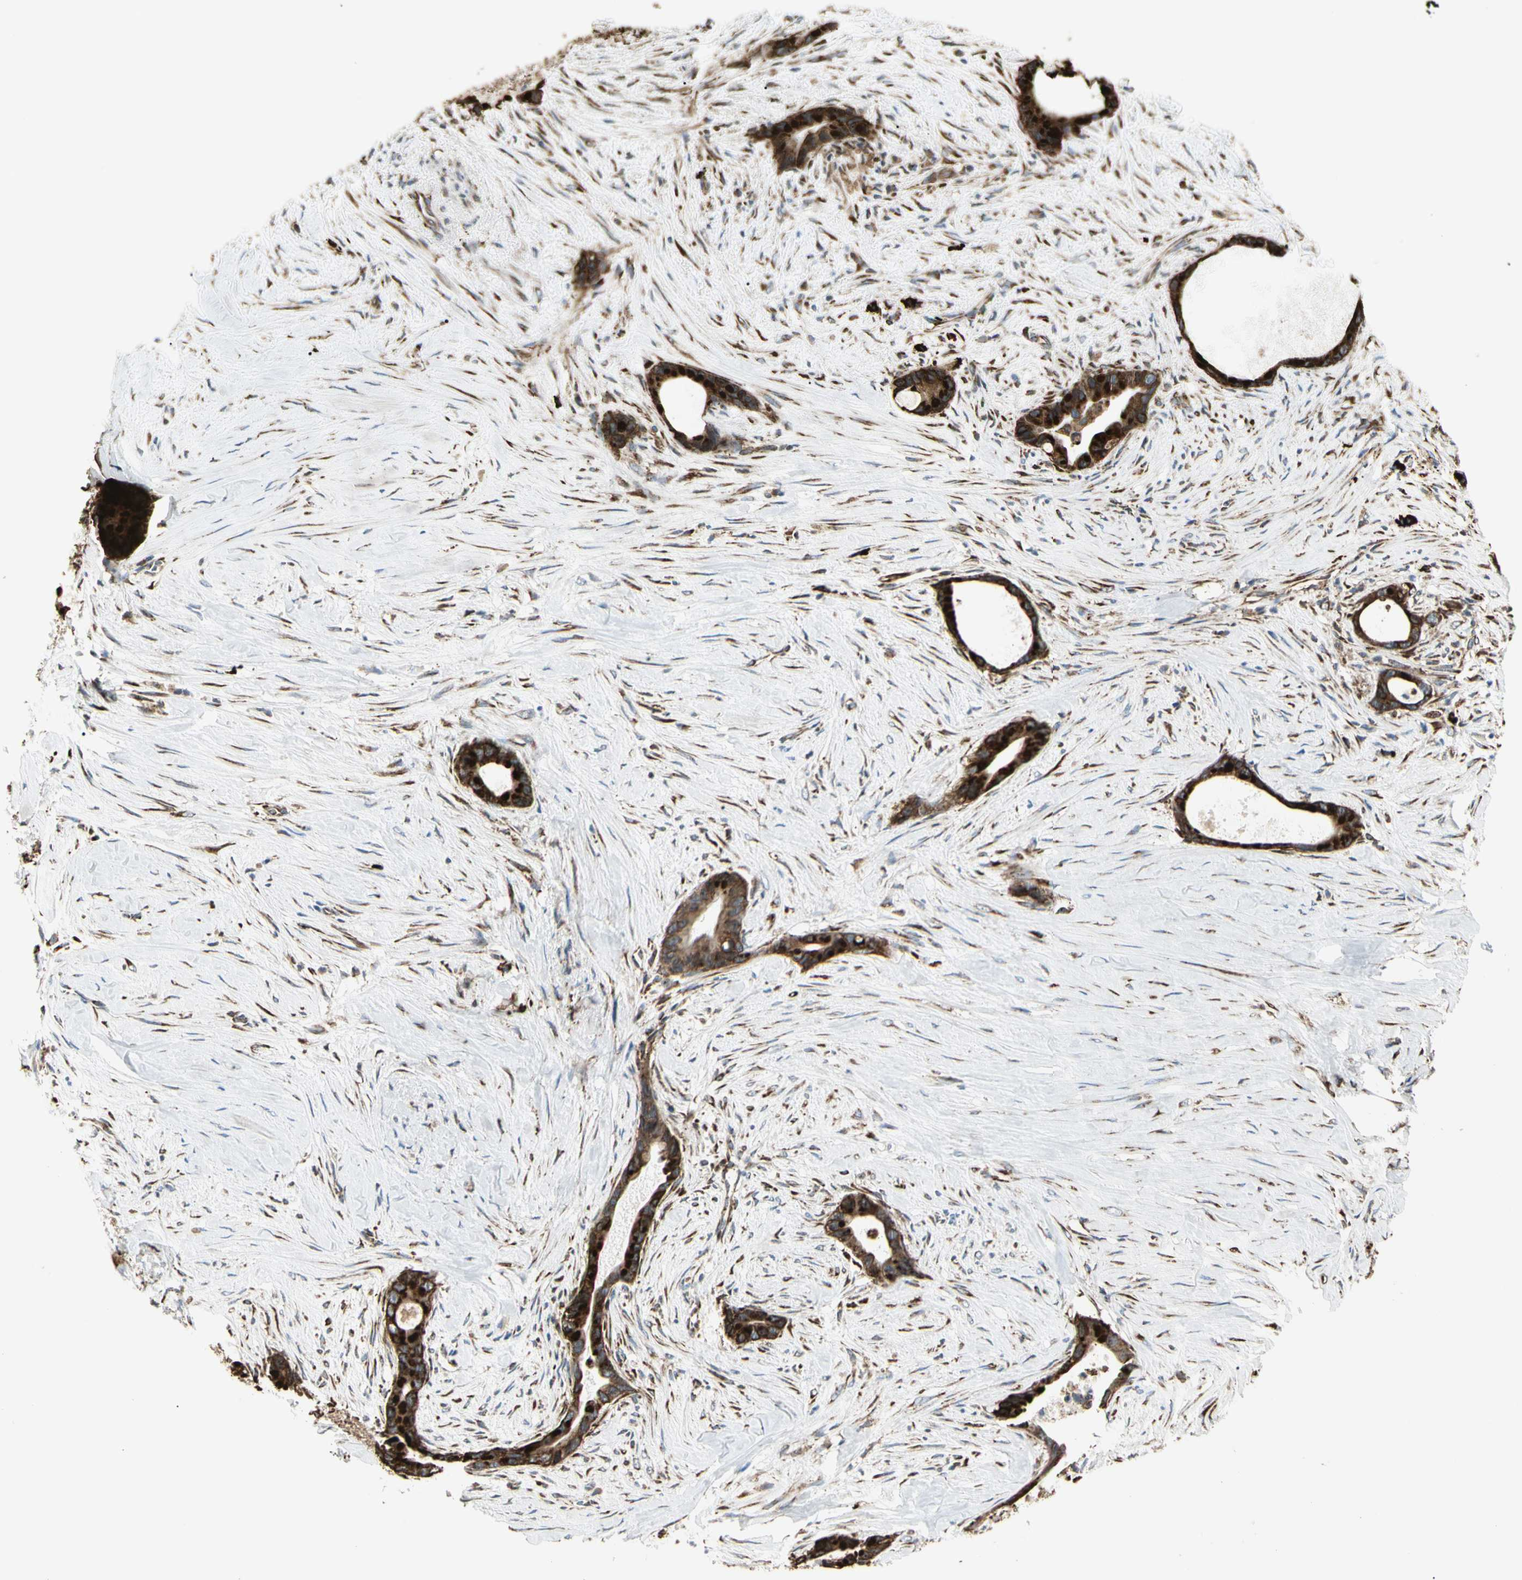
{"staining": {"intensity": "strong", "quantity": ">75%", "location": "cytoplasmic/membranous"}, "tissue": "liver cancer", "cell_type": "Tumor cells", "image_type": "cancer", "snomed": [{"axis": "morphology", "description": "Cholangiocarcinoma"}, {"axis": "topography", "description": "Liver"}], "caption": "Immunohistochemical staining of human cholangiocarcinoma (liver) demonstrates high levels of strong cytoplasmic/membranous protein expression in about >75% of tumor cells.", "gene": "HSP90B1", "patient": {"sex": "female", "age": 55}}